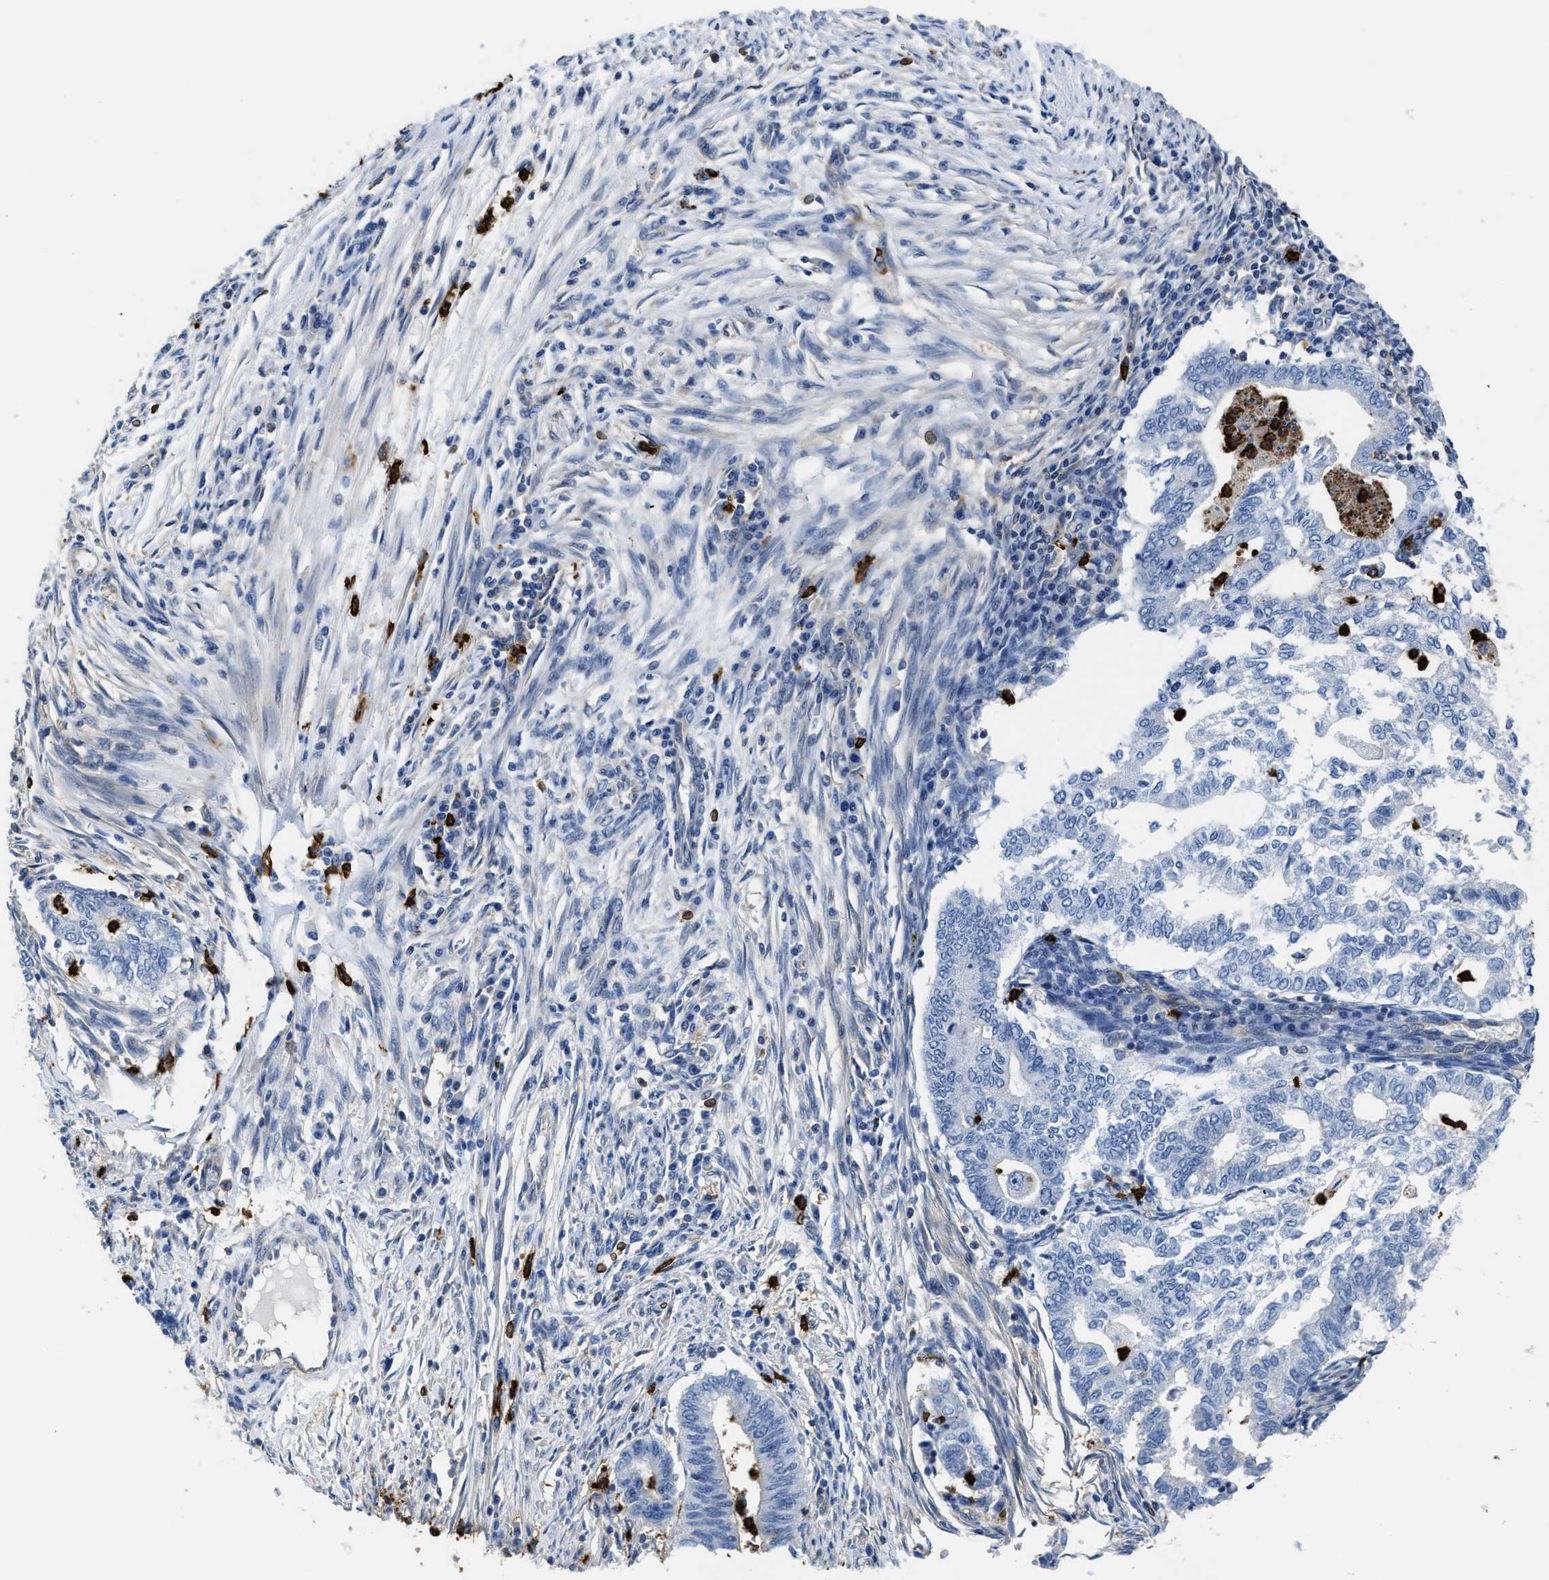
{"staining": {"intensity": "negative", "quantity": "none", "location": "none"}, "tissue": "endometrial cancer", "cell_type": "Tumor cells", "image_type": "cancer", "snomed": [{"axis": "morphology", "description": "Polyp, NOS"}, {"axis": "morphology", "description": "Adenocarcinoma, NOS"}, {"axis": "morphology", "description": "Adenoma, NOS"}, {"axis": "topography", "description": "Endometrium"}], "caption": "The immunohistochemistry photomicrograph has no significant staining in tumor cells of endometrial cancer (adenoma) tissue.", "gene": "TRAF6", "patient": {"sex": "female", "age": 79}}